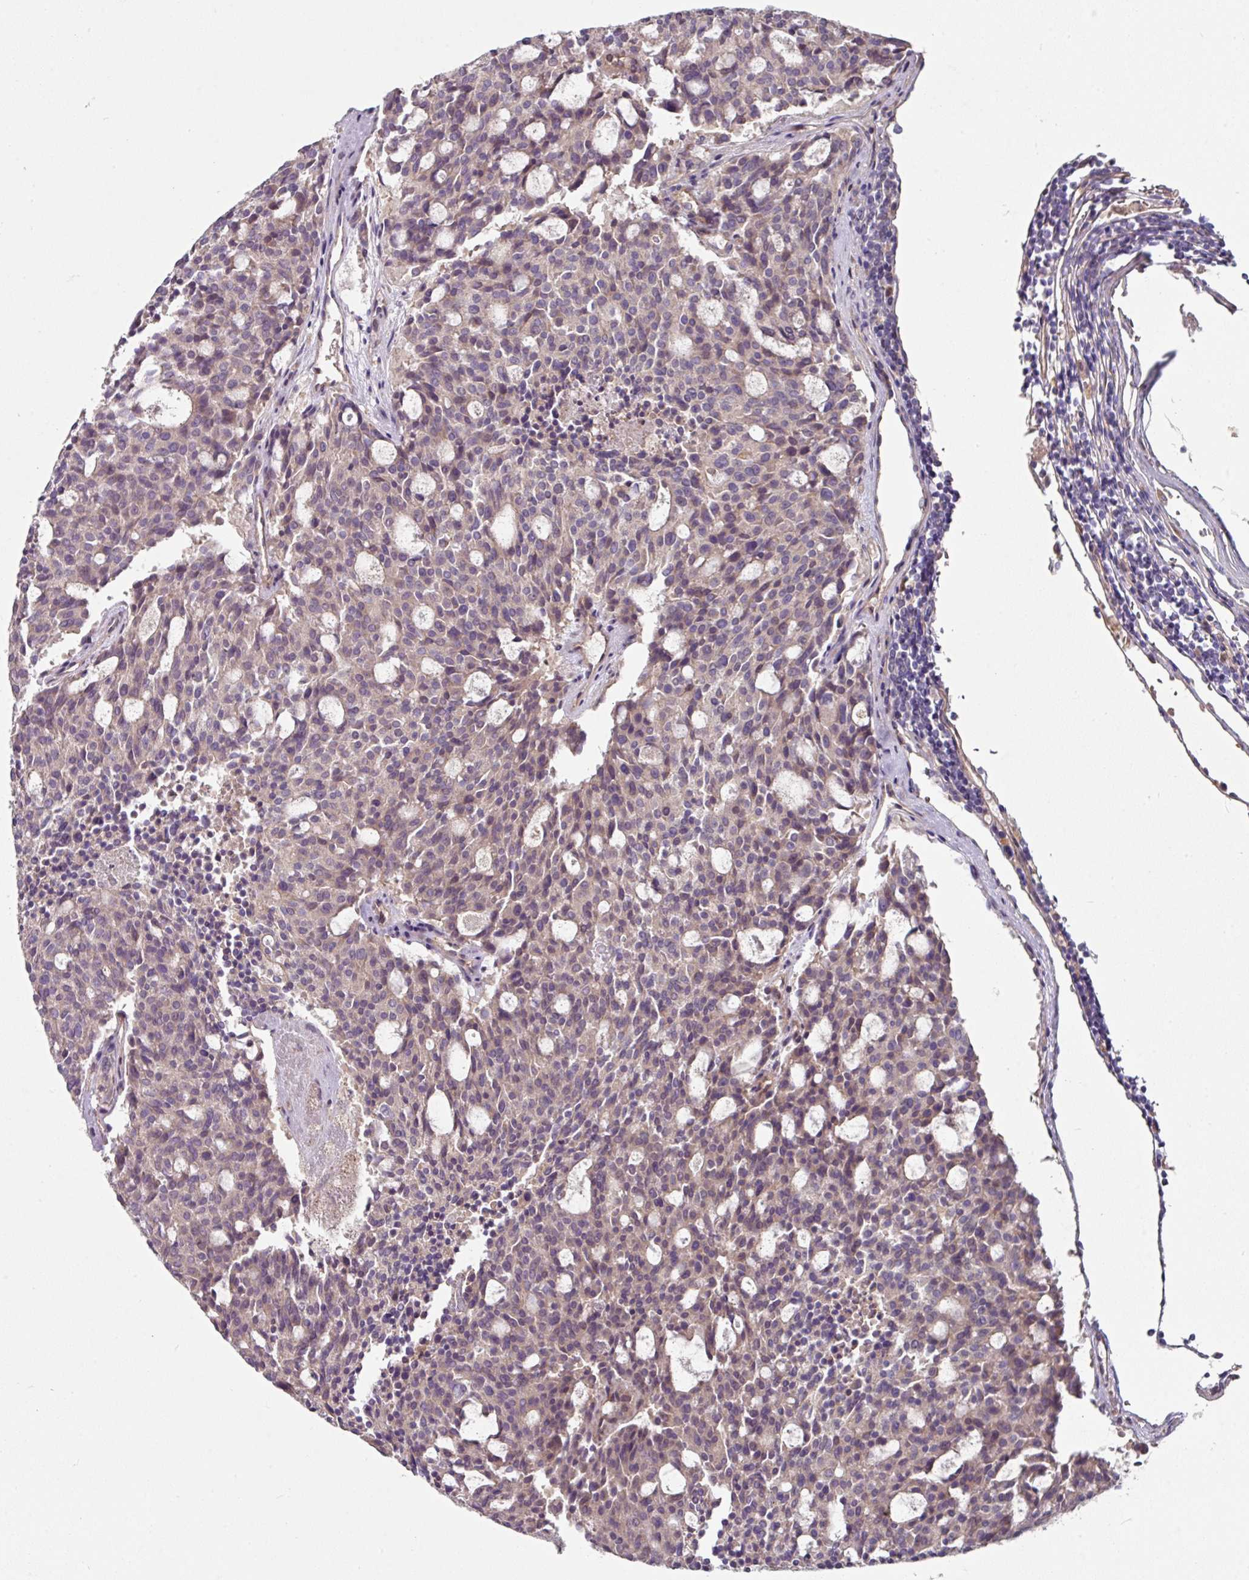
{"staining": {"intensity": "negative", "quantity": "none", "location": "none"}, "tissue": "carcinoid", "cell_type": "Tumor cells", "image_type": "cancer", "snomed": [{"axis": "morphology", "description": "Carcinoid, malignant, NOS"}, {"axis": "topography", "description": "Pancreas"}], "caption": "Immunohistochemistry (IHC) image of neoplastic tissue: human carcinoid (malignant) stained with DAB exhibits no significant protein expression in tumor cells.", "gene": "C4orf48", "patient": {"sex": "female", "age": 54}}